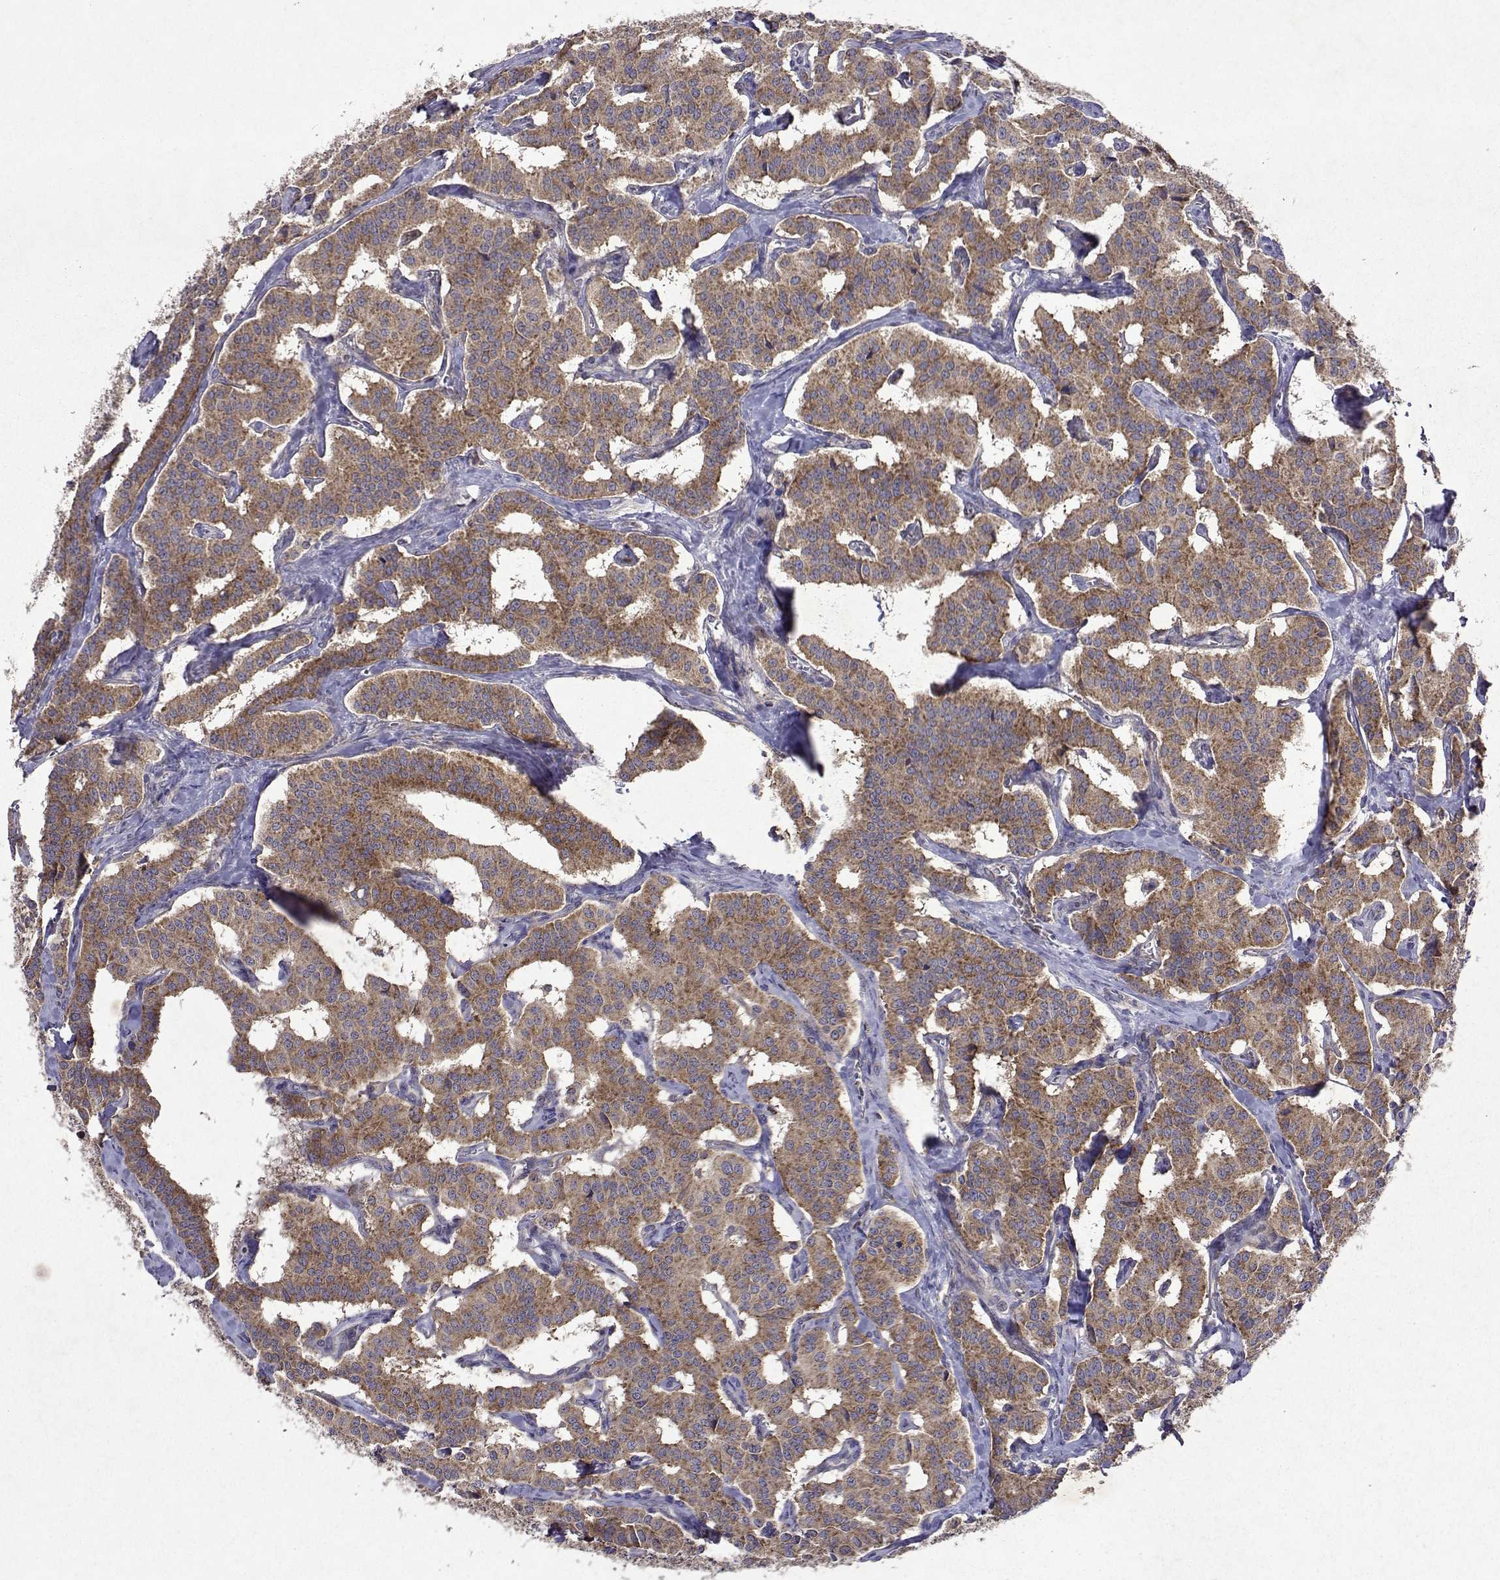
{"staining": {"intensity": "moderate", "quantity": ">75%", "location": "cytoplasmic/membranous"}, "tissue": "carcinoid", "cell_type": "Tumor cells", "image_type": "cancer", "snomed": [{"axis": "morphology", "description": "Carcinoid, malignant, NOS"}, {"axis": "topography", "description": "Lung"}], "caption": "DAB (3,3'-diaminobenzidine) immunohistochemical staining of human carcinoid demonstrates moderate cytoplasmic/membranous protein expression in approximately >75% of tumor cells. The protein of interest is stained brown, and the nuclei are stained in blue (DAB (3,3'-diaminobenzidine) IHC with brightfield microscopy, high magnification).", "gene": "TARBP2", "patient": {"sex": "female", "age": 46}}